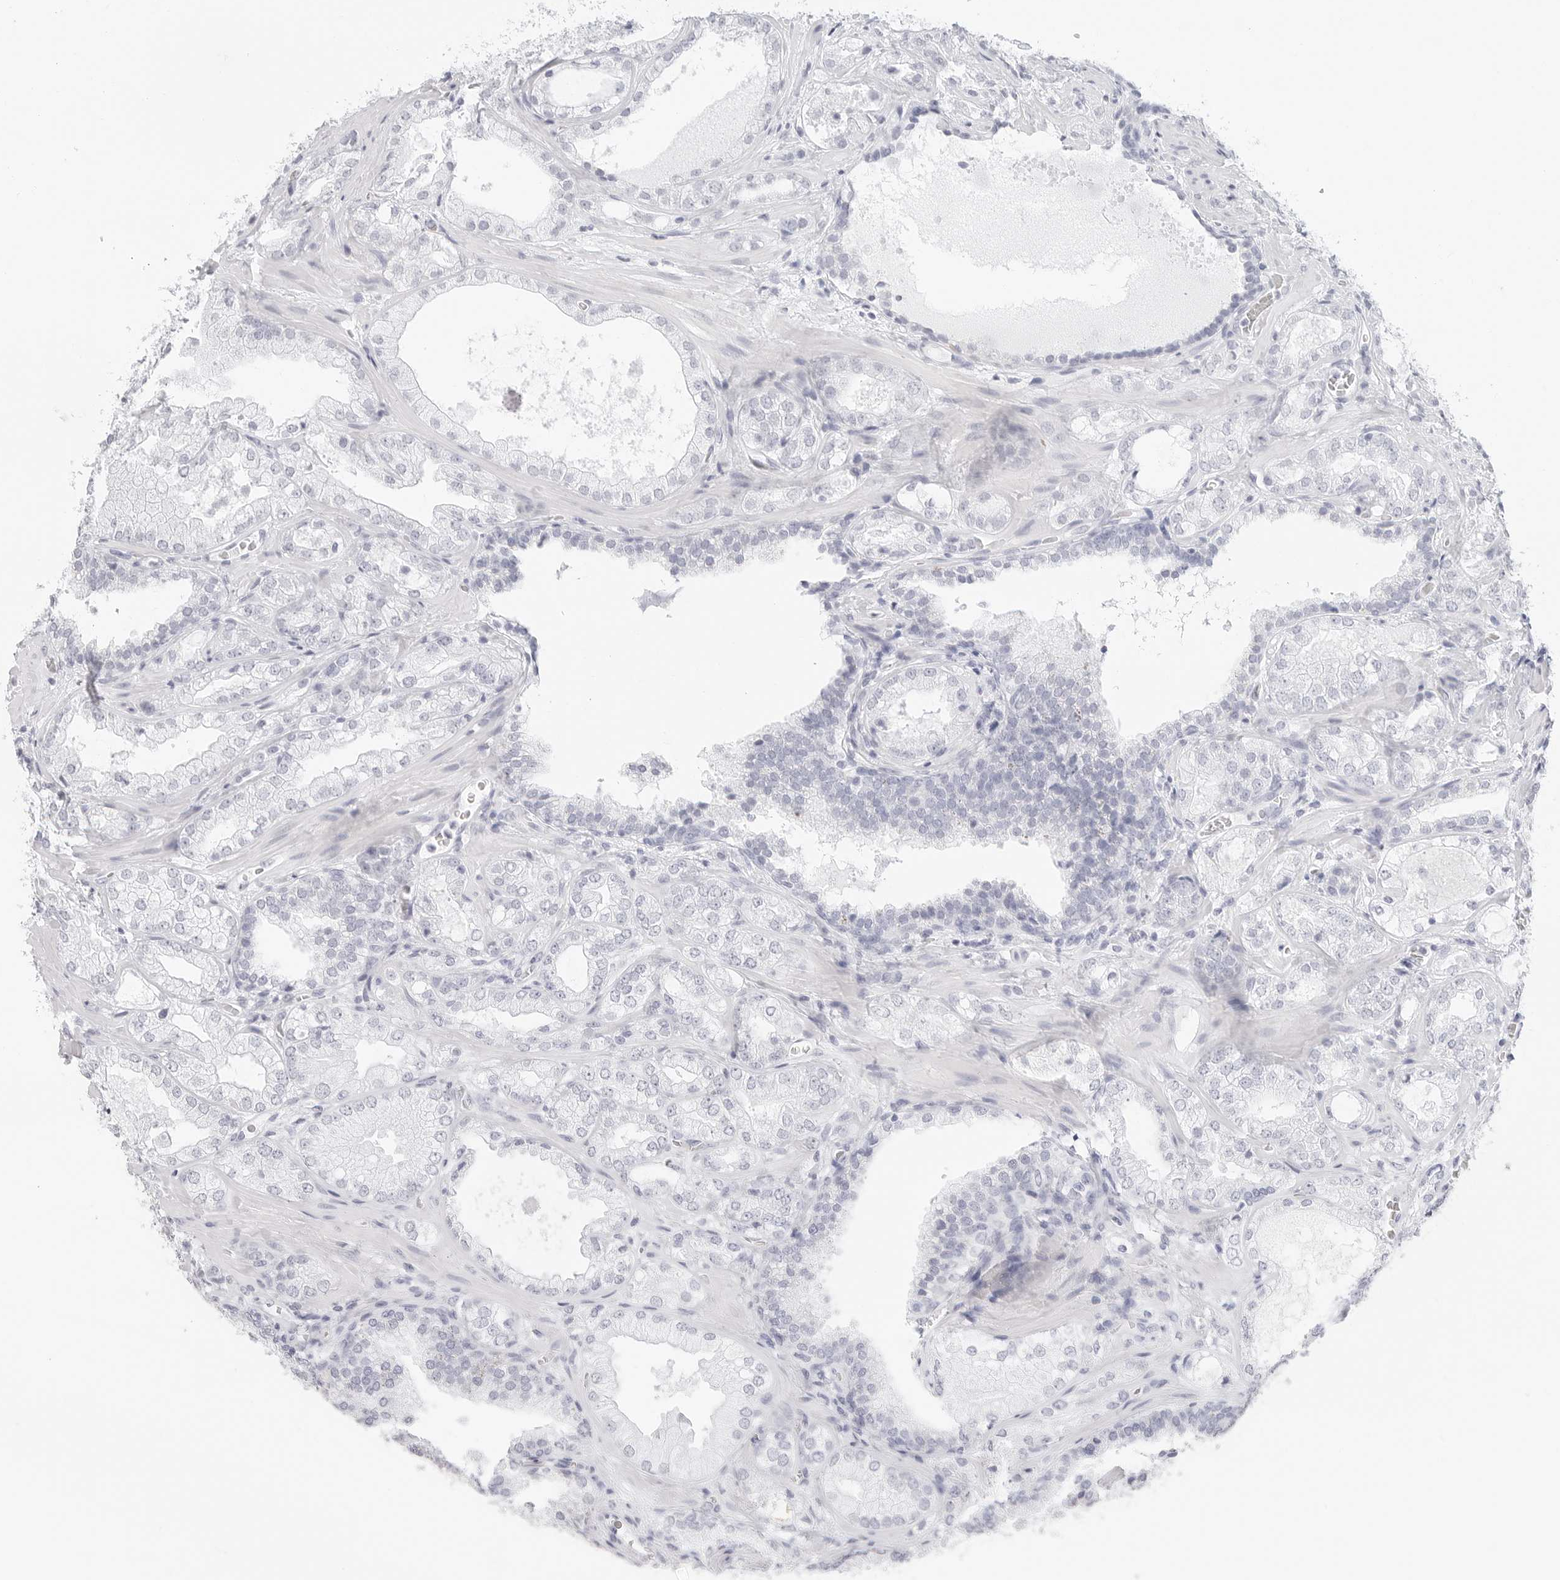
{"staining": {"intensity": "negative", "quantity": "none", "location": "none"}, "tissue": "prostate cancer", "cell_type": "Tumor cells", "image_type": "cancer", "snomed": [{"axis": "morphology", "description": "Adenocarcinoma, High grade"}, {"axis": "topography", "description": "Prostate"}], "caption": "The image demonstrates no staining of tumor cells in prostate cancer (adenocarcinoma (high-grade)). (DAB IHC visualized using brightfield microscopy, high magnification).", "gene": "TFF2", "patient": {"sex": "male", "age": 58}}